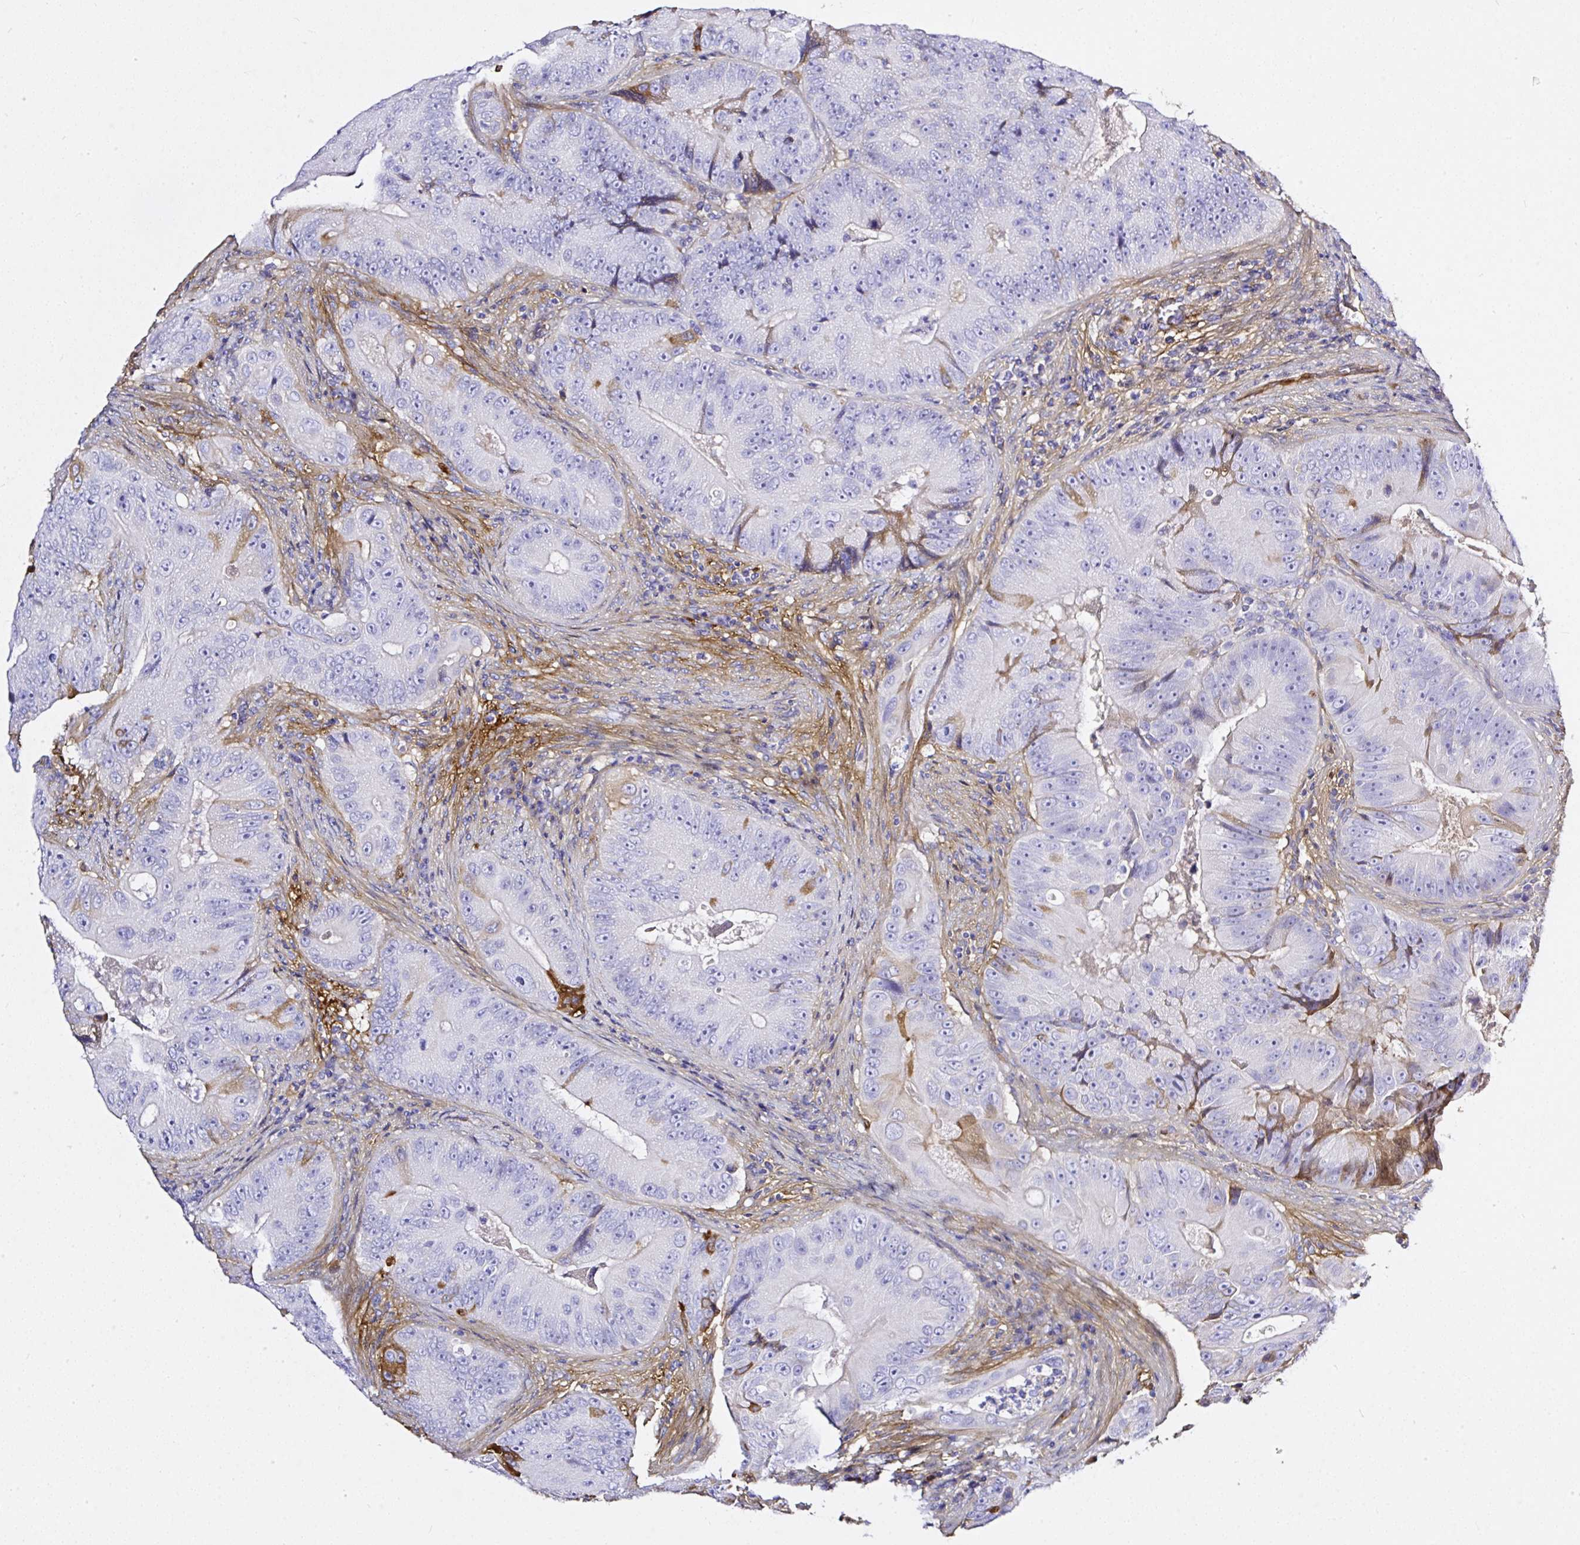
{"staining": {"intensity": "negative", "quantity": "none", "location": "none"}, "tissue": "colorectal cancer", "cell_type": "Tumor cells", "image_type": "cancer", "snomed": [{"axis": "morphology", "description": "Adenocarcinoma, NOS"}, {"axis": "topography", "description": "Colon"}], "caption": "An immunohistochemistry (IHC) histopathology image of adenocarcinoma (colorectal) is shown. There is no staining in tumor cells of adenocarcinoma (colorectal).", "gene": "CLEC3B", "patient": {"sex": "female", "age": 86}}